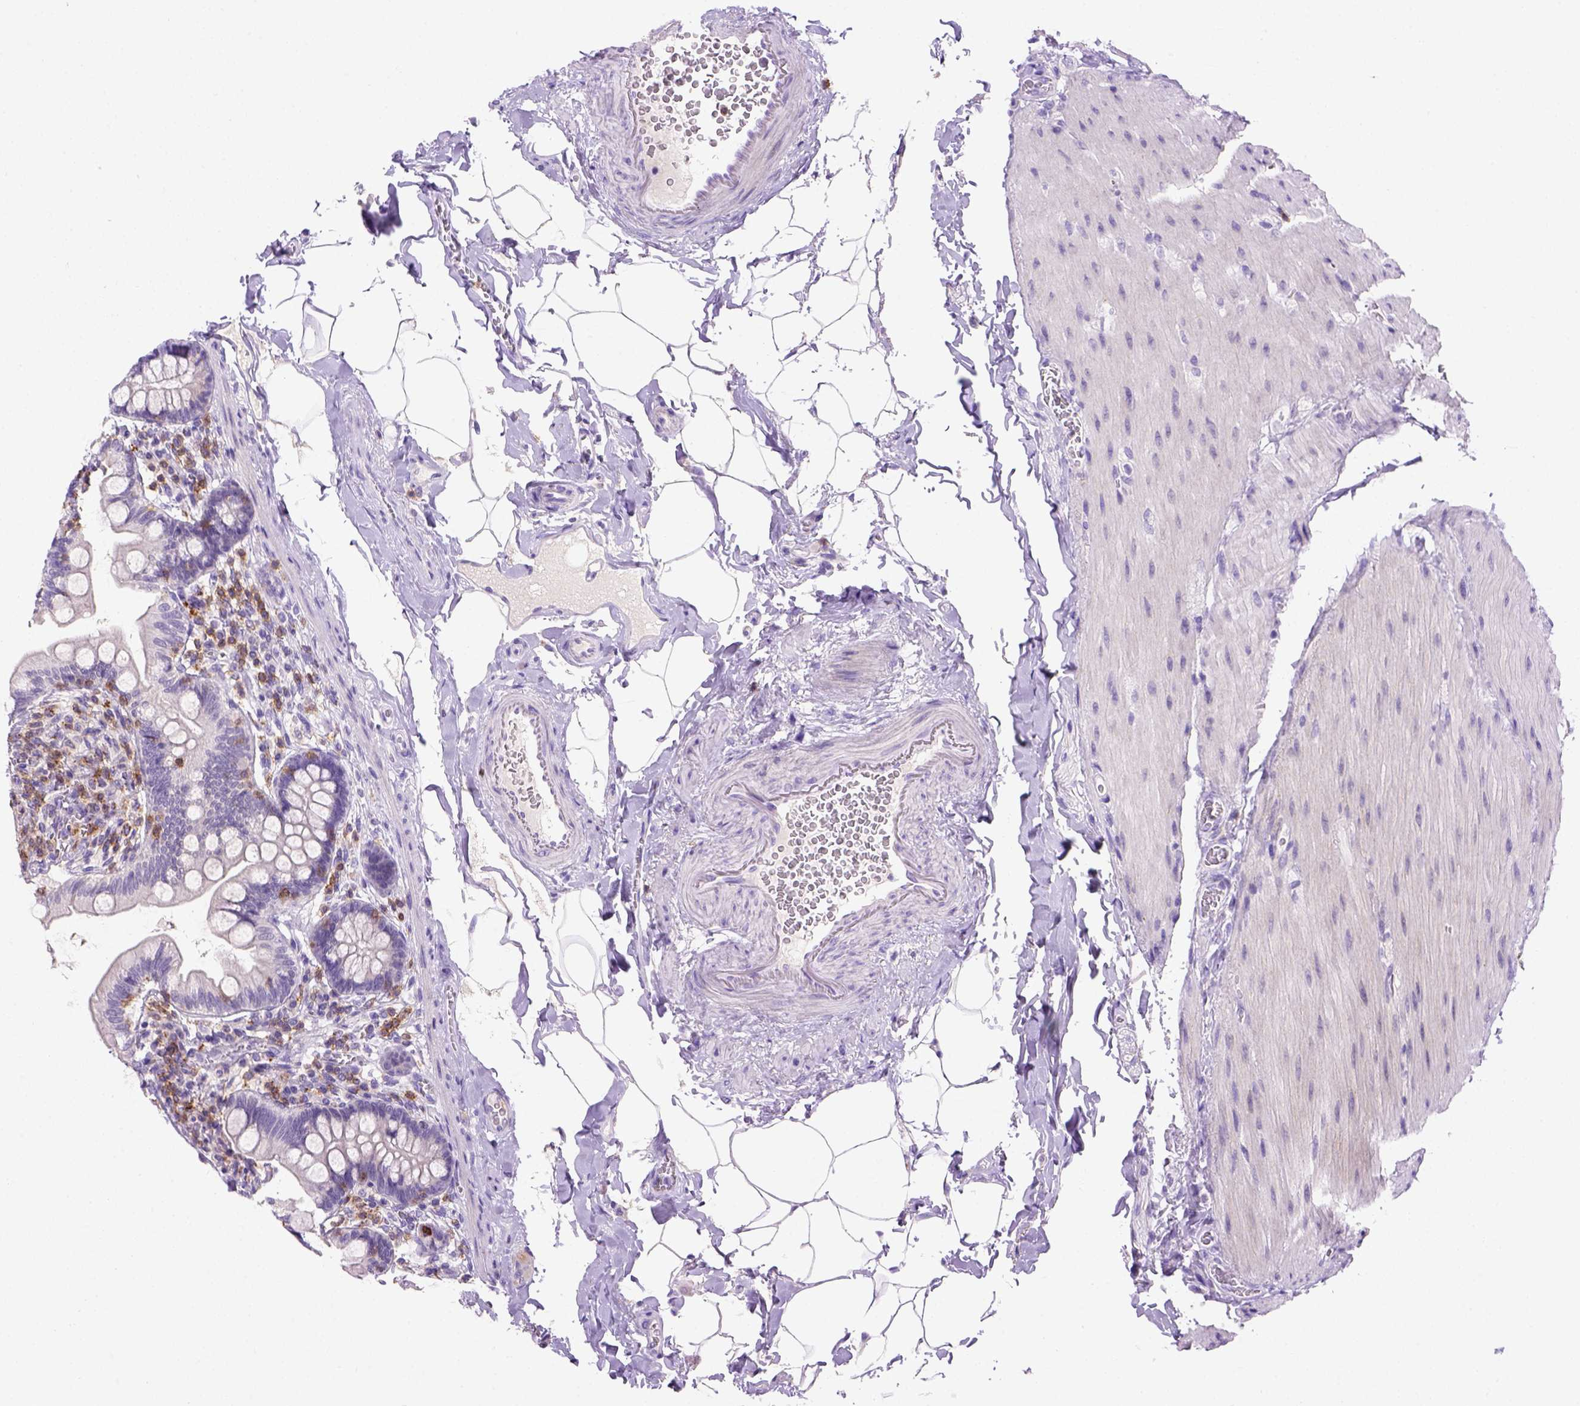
{"staining": {"intensity": "negative", "quantity": "none", "location": "none"}, "tissue": "small intestine", "cell_type": "Glandular cells", "image_type": "normal", "snomed": [{"axis": "morphology", "description": "Normal tissue, NOS"}, {"axis": "topography", "description": "Small intestine"}], "caption": "Protein analysis of benign small intestine shows no significant positivity in glandular cells.", "gene": "CD3E", "patient": {"sex": "female", "age": 56}}